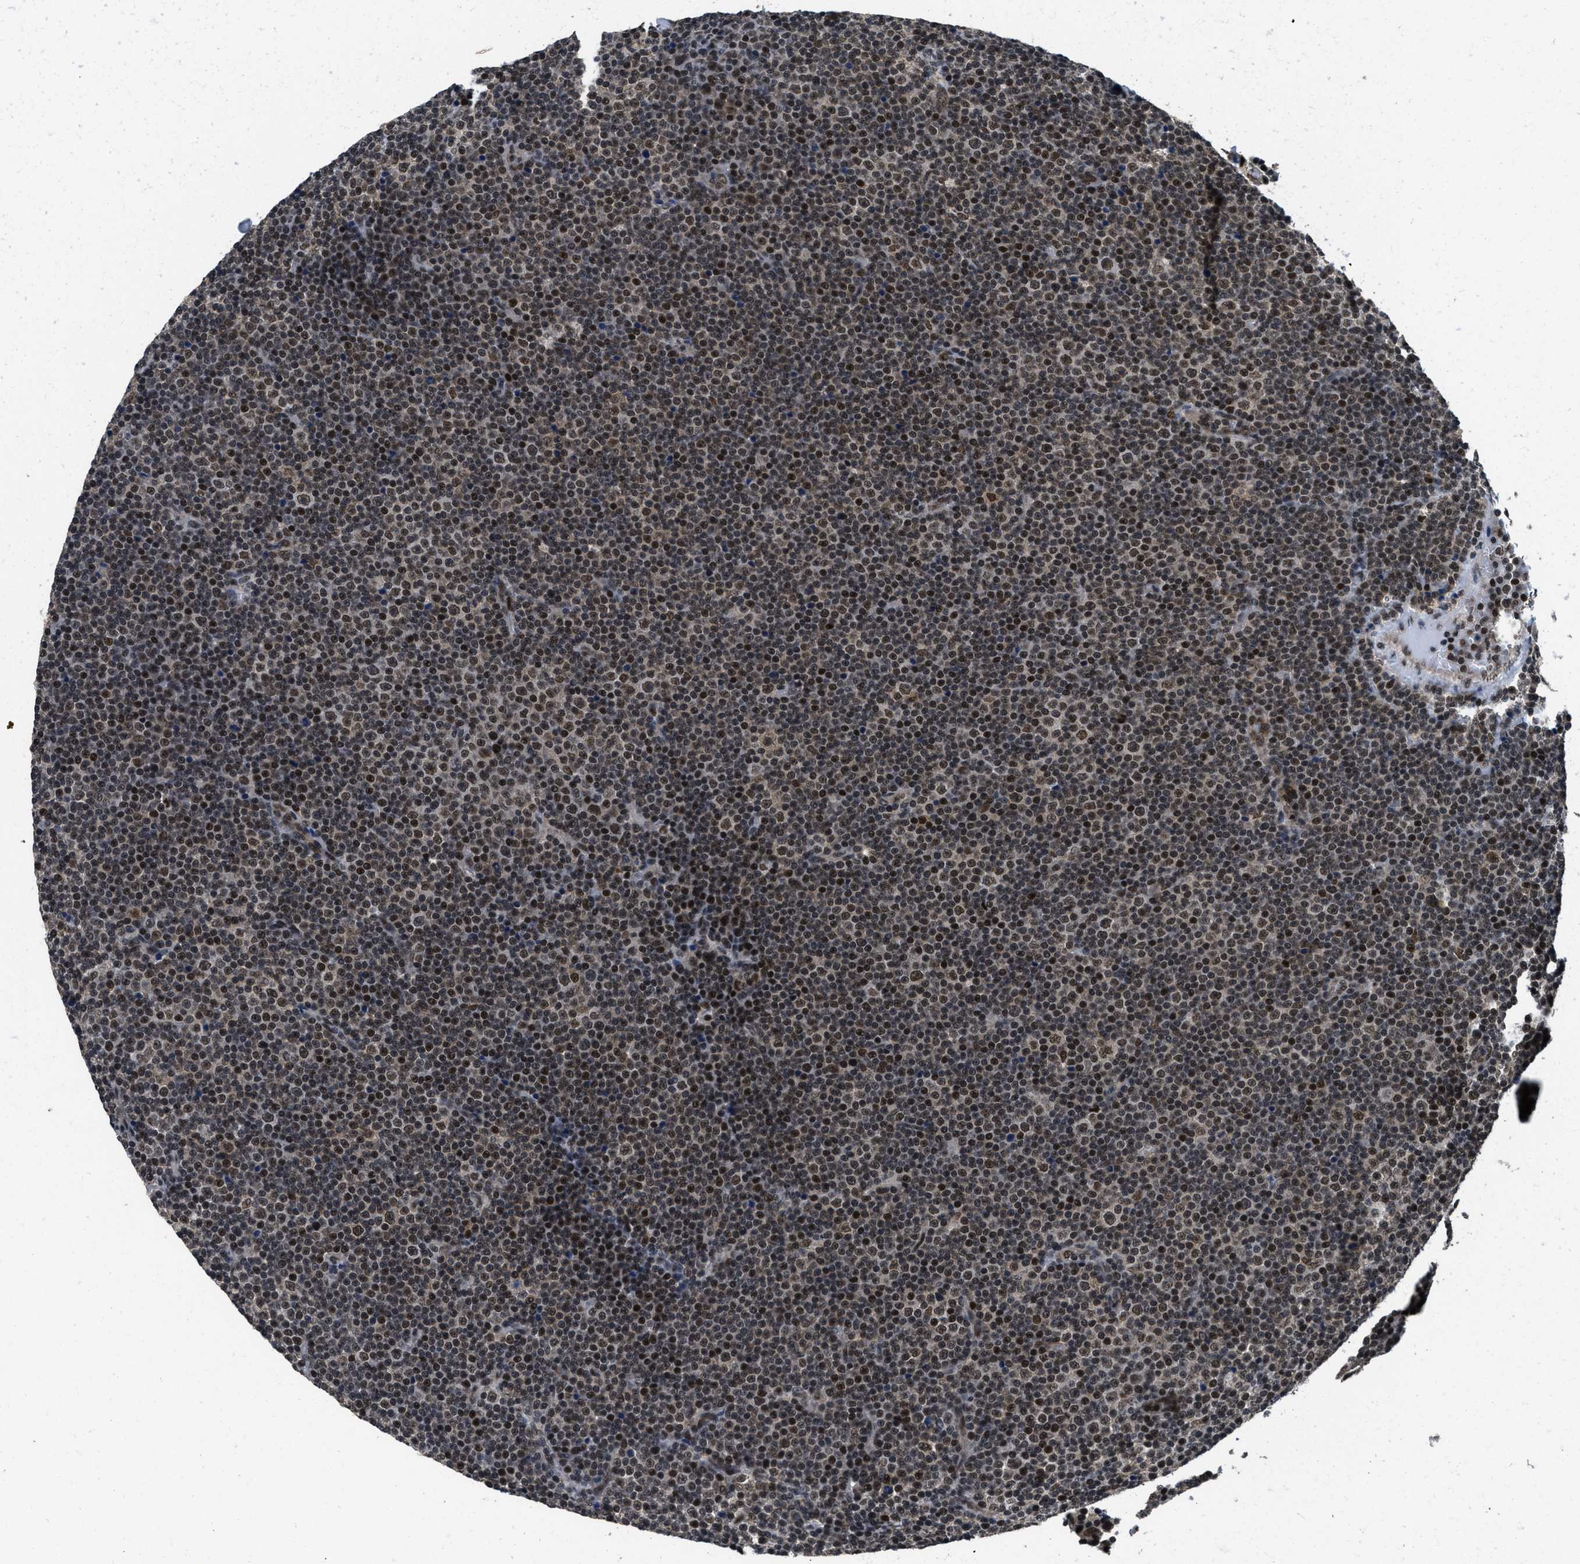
{"staining": {"intensity": "strong", "quantity": ">75%", "location": "nuclear"}, "tissue": "lymphoma", "cell_type": "Tumor cells", "image_type": "cancer", "snomed": [{"axis": "morphology", "description": "Malignant lymphoma, non-Hodgkin's type, Low grade"}, {"axis": "topography", "description": "Lymph node"}], "caption": "Immunohistochemistry (IHC) photomicrograph of neoplastic tissue: lymphoma stained using immunohistochemistry (IHC) demonstrates high levels of strong protein expression localized specifically in the nuclear of tumor cells, appearing as a nuclear brown color.", "gene": "CUL4B", "patient": {"sex": "female", "age": 67}}